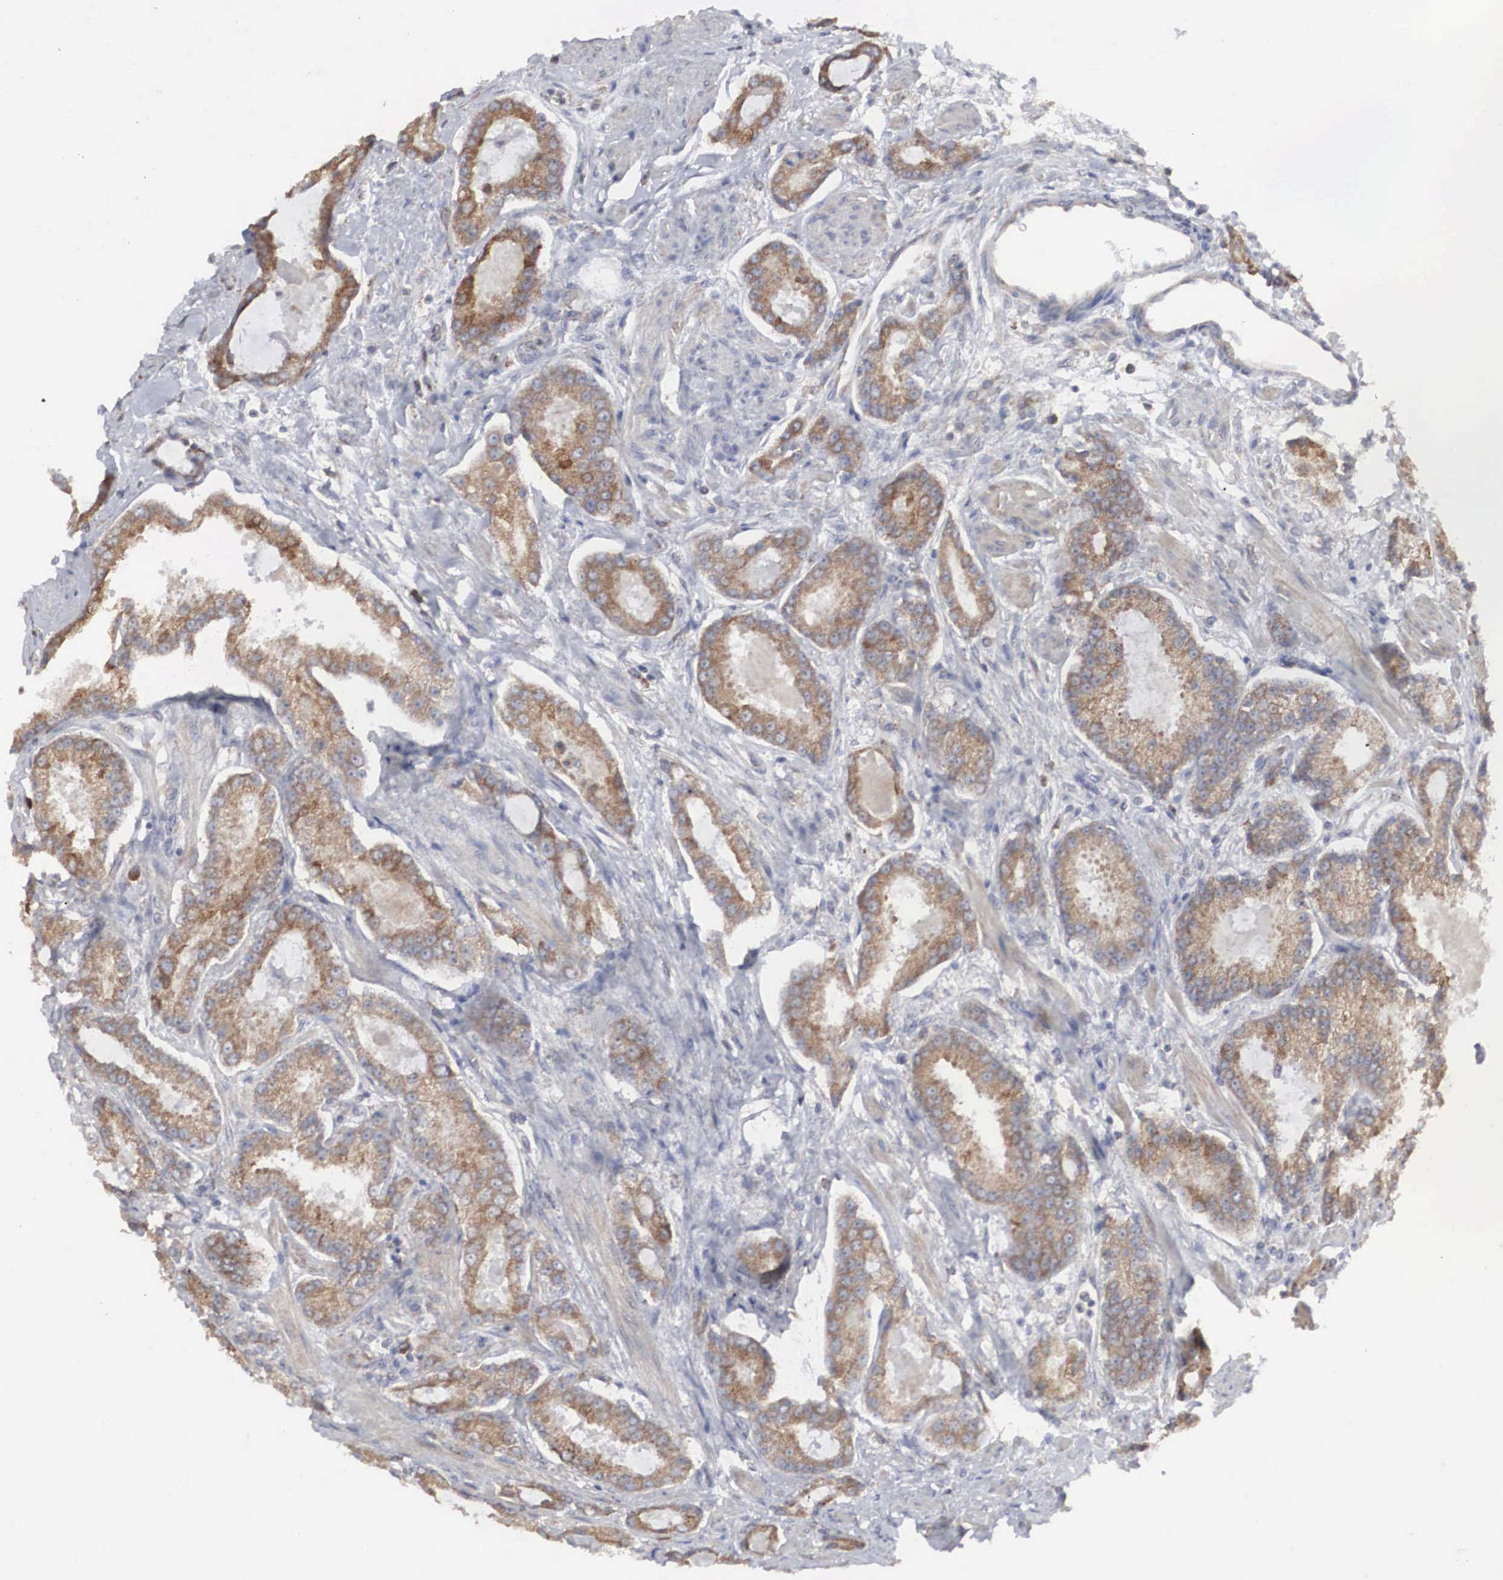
{"staining": {"intensity": "moderate", "quantity": ">75%", "location": "cytoplasmic/membranous"}, "tissue": "prostate cancer", "cell_type": "Tumor cells", "image_type": "cancer", "snomed": [{"axis": "morphology", "description": "Adenocarcinoma, Medium grade"}, {"axis": "topography", "description": "Prostate"}], "caption": "IHC micrograph of neoplastic tissue: prostate cancer (medium-grade adenocarcinoma) stained using IHC exhibits medium levels of moderate protein expression localized specifically in the cytoplasmic/membranous of tumor cells, appearing as a cytoplasmic/membranous brown color.", "gene": "MIA2", "patient": {"sex": "male", "age": 72}}